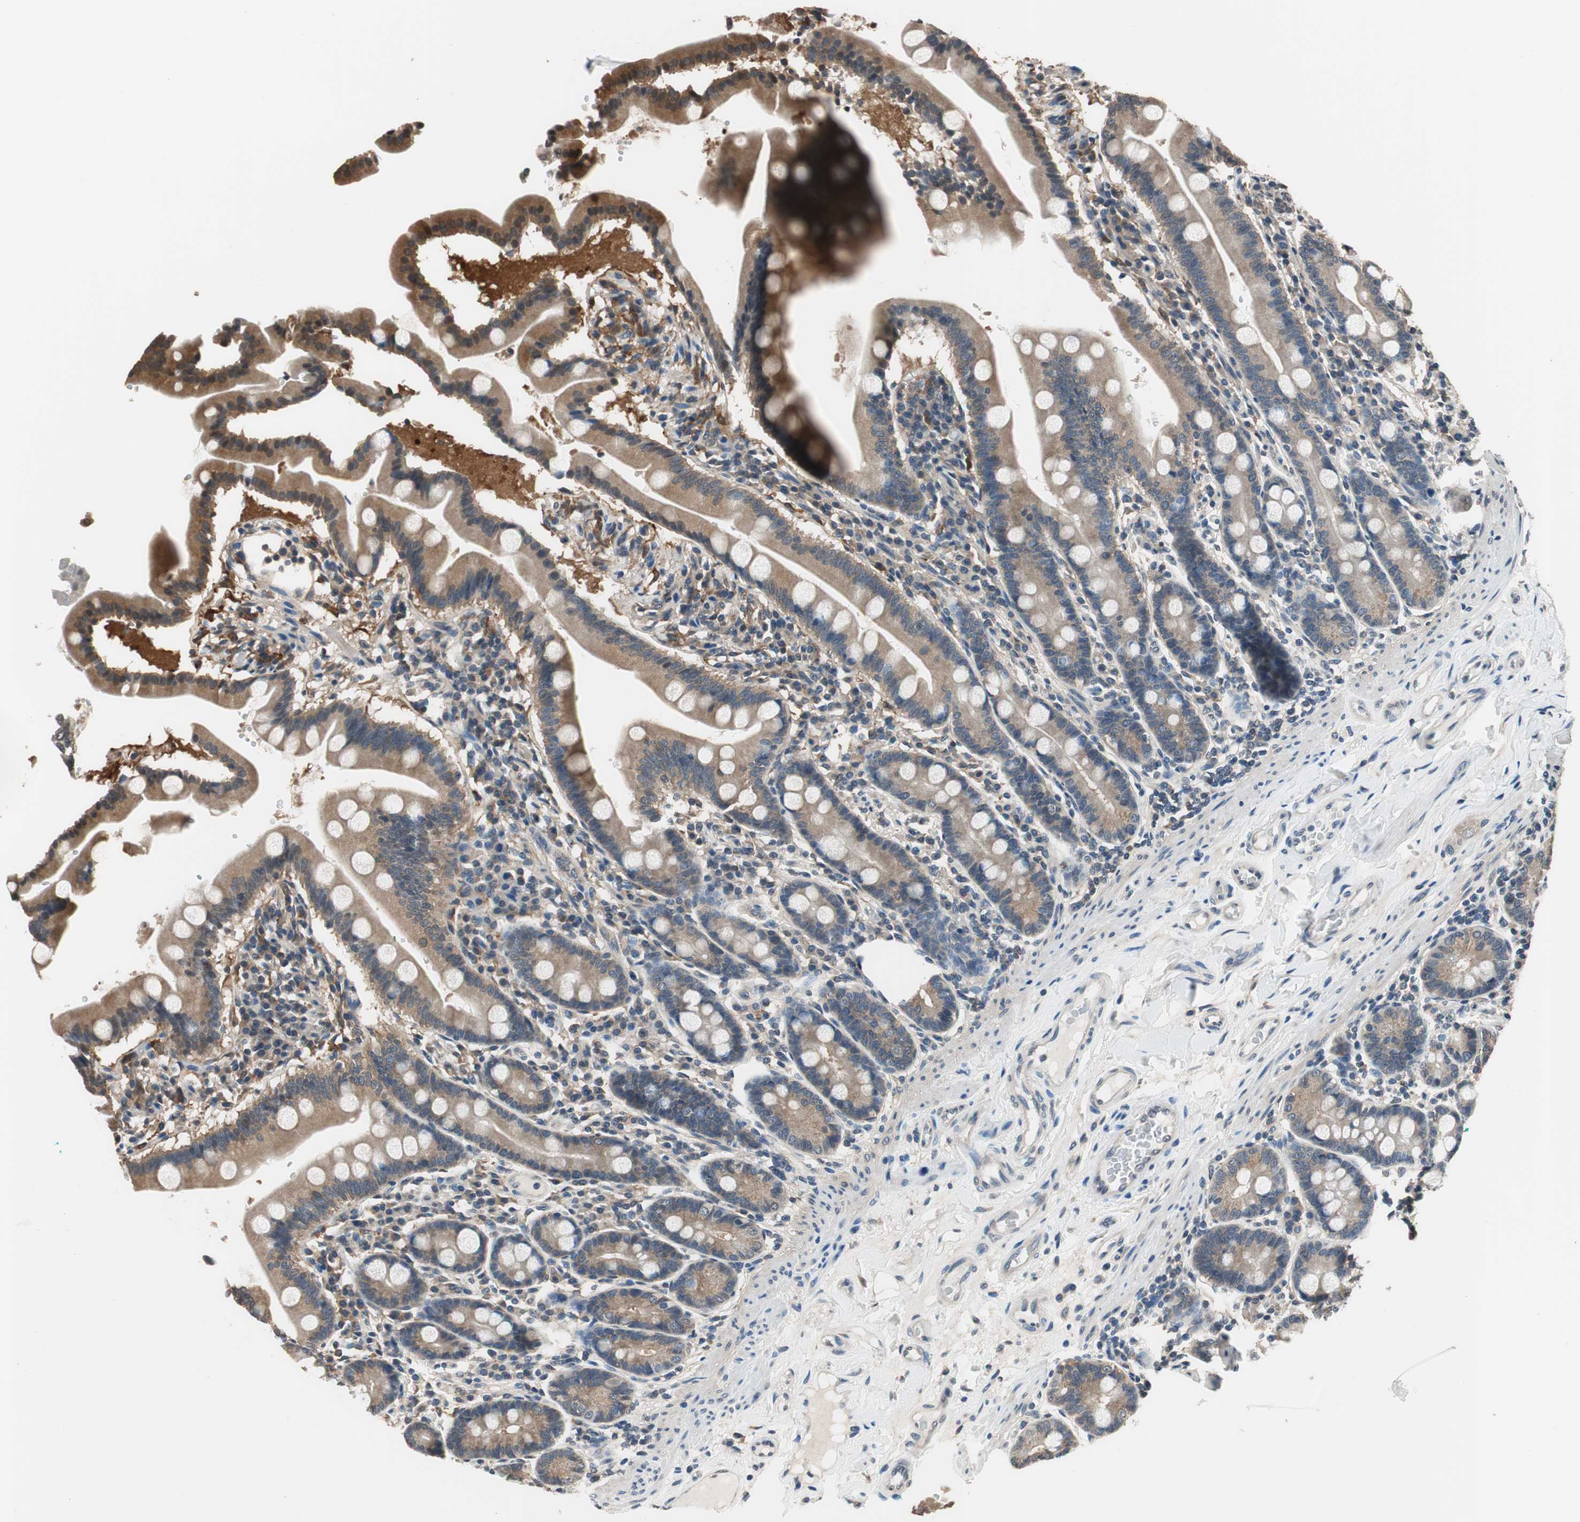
{"staining": {"intensity": "moderate", "quantity": ">75%", "location": "cytoplasmic/membranous"}, "tissue": "duodenum", "cell_type": "Glandular cells", "image_type": "normal", "snomed": [{"axis": "morphology", "description": "Normal tissue, NOS"}, {"axis": "topography", "description": "Duodenum"}], "caption": "About >75% of glandular cells in unremarkable duodenum reveal moderate cytoplasmic/membranous protein expression as visualized by brown immunohistochemical staining.", "gene": "GCLC", "patient": {"sex": "male", "age": 50}}